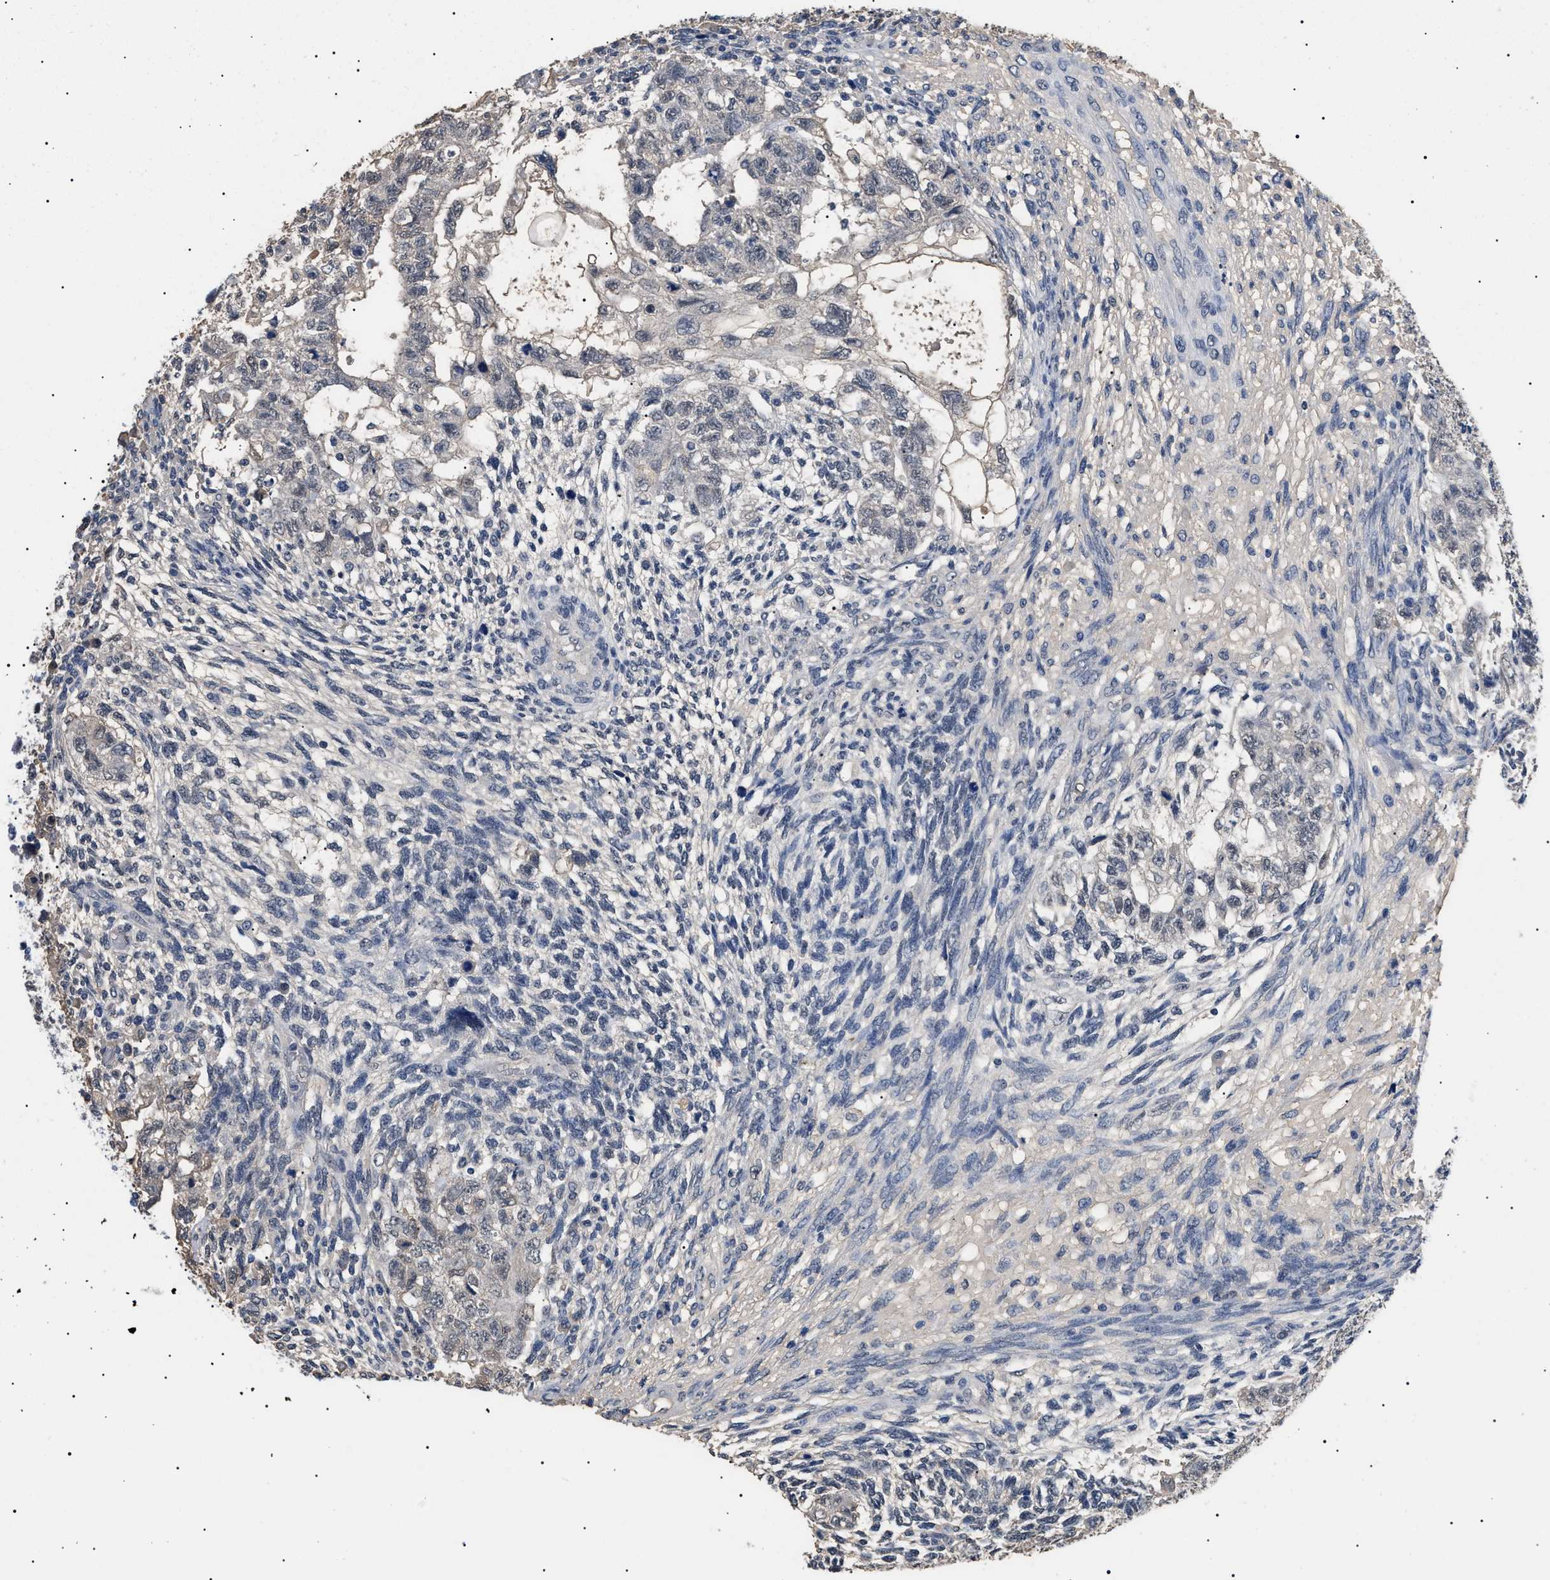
{"staining": {"intensity": "negative", "quantity": "none", "location": "none"}, "tissue": "testis cancer", "cell_type": "Tumor cells", "image_type": "cancer", "snomed": [{"axis": "morphology", "description": "Normal tissue, NOS"}, {"axis": "morphology", "description": "Carcinoma, Embryonal, NOS"}, {"axis": "topography", "description": "Testis"}], "caption": "High magnification brightfield microscopy of testis embryonal carcinoma stained with DAB (3,3'-diaminobenzidine) (brown) and counterstained with hematoxylin (blue): tumor cells show no significant expression.", "gene": "PRRT2", "patient": {"sex": "male", "age": 36}}